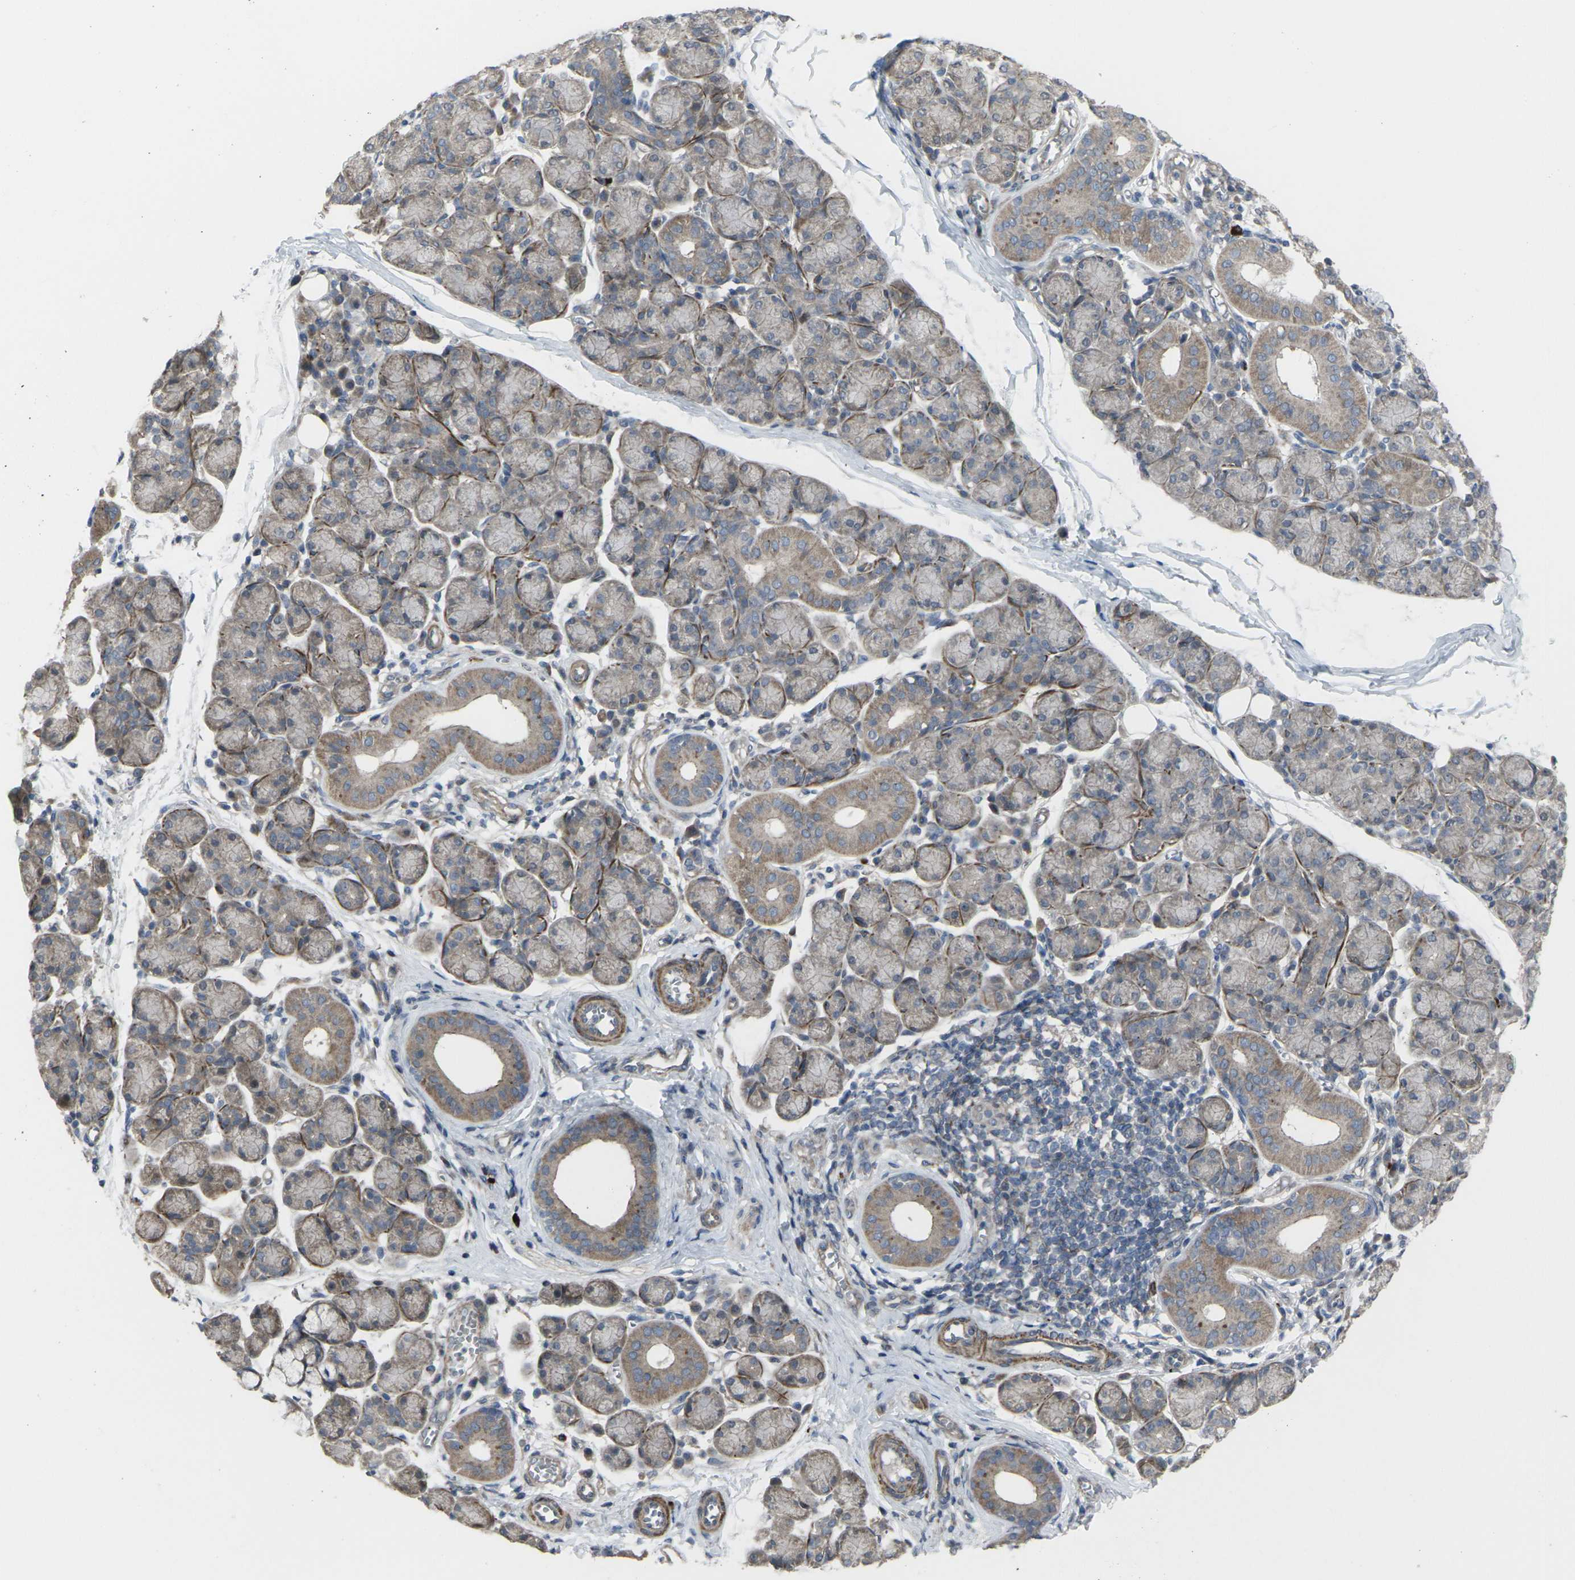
{"staining": {"intensity": "moderate", "quantity": "25%-75%", "location": "cytoplasmic/membranous"}, "tissue": "salivary gland", "cell_type": "Glandular cells", "image_type": "normal", "snomed": [{"axis": "morphology", "description": "Normal tissue, NOS"}, {"axis": "morphology", "description": "Inflammation, NOS"}, {"axis": "topography", "description": "Lymph node"}, {"axis": "topography", "description": "Salivary gland"}], "caption": "DAB (3,3'-diaminobenzidine) immunohistochemical staining of normal salivary gland demonstrates moderate cytoplasmic/membranous protein expression in approximately 25%-75% of glandular cells. Immunohistochemistry (ihc) stains the protein in brown and the nuclei are stained blue.", "gene": "CCR10", "patient": {"sex": "male", "age": 3}}